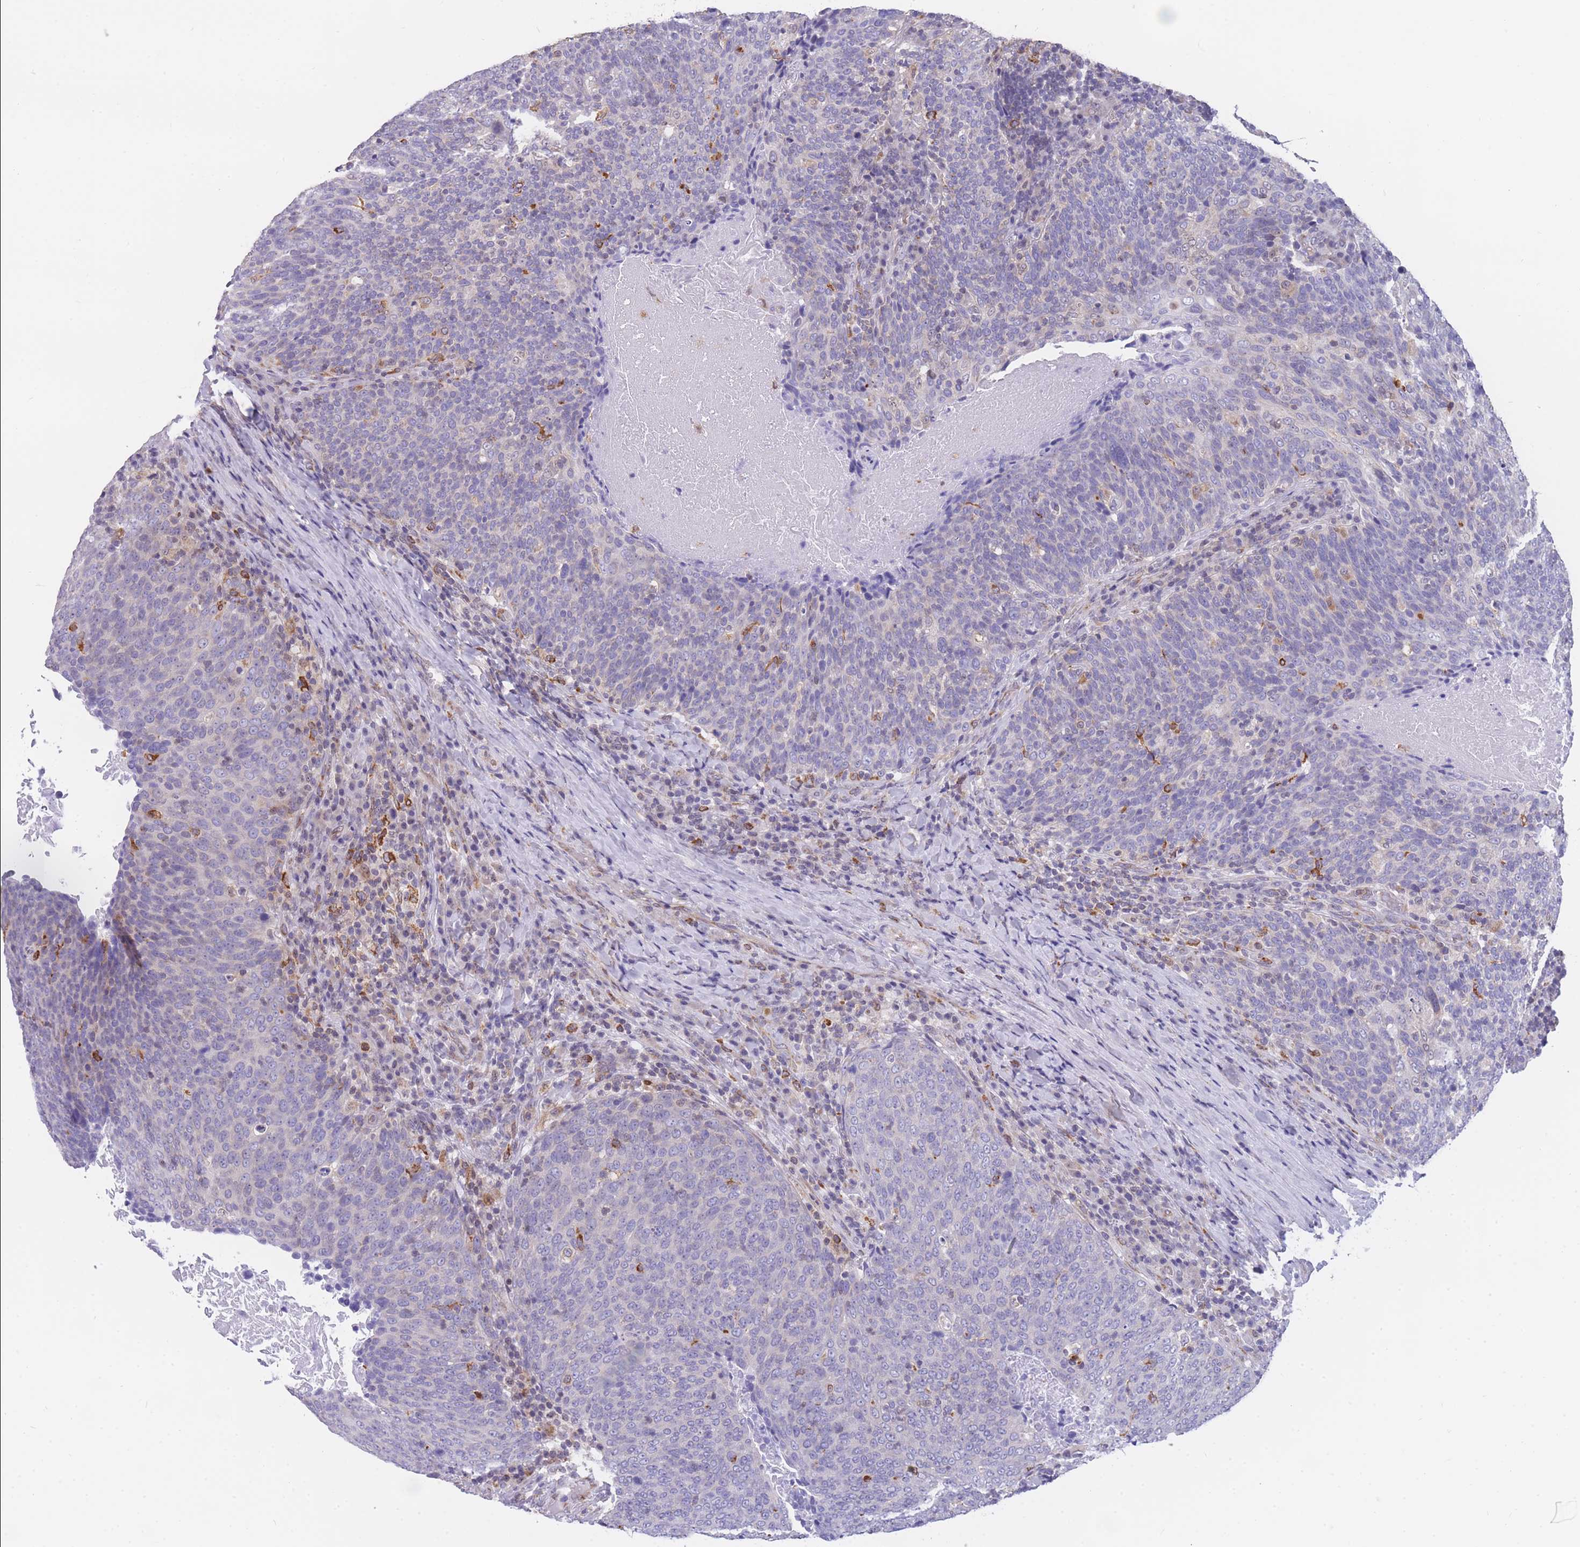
{"staining": {"intensity": "negative", "quantity": "none", "location": "none"}, "tissue": "head and neck cancer", "cell_type": "Tumor cells", "image_type": "cancer", "snomed": [{"axis": "morphology", "description": "Squamous cell carcinoma, NOS"}, {"axis": "morphology", "description": "Squamous cell carcinoma, metastatic, NOS"}, {"axis": "topography", "description": "Lymph node"}, {"axis": "topography", "description": "Head-Neck"}], "caption": "High magnification brightfield microscopy of head and neck cancer stained with DAB (3,3'-diaminobenzidine) (brown) and counterstained with hematoxylin (blue): tumor cells show no significant expression.", "gene": "ZNF662", "patient": {"sex": "male", "age": 62}}